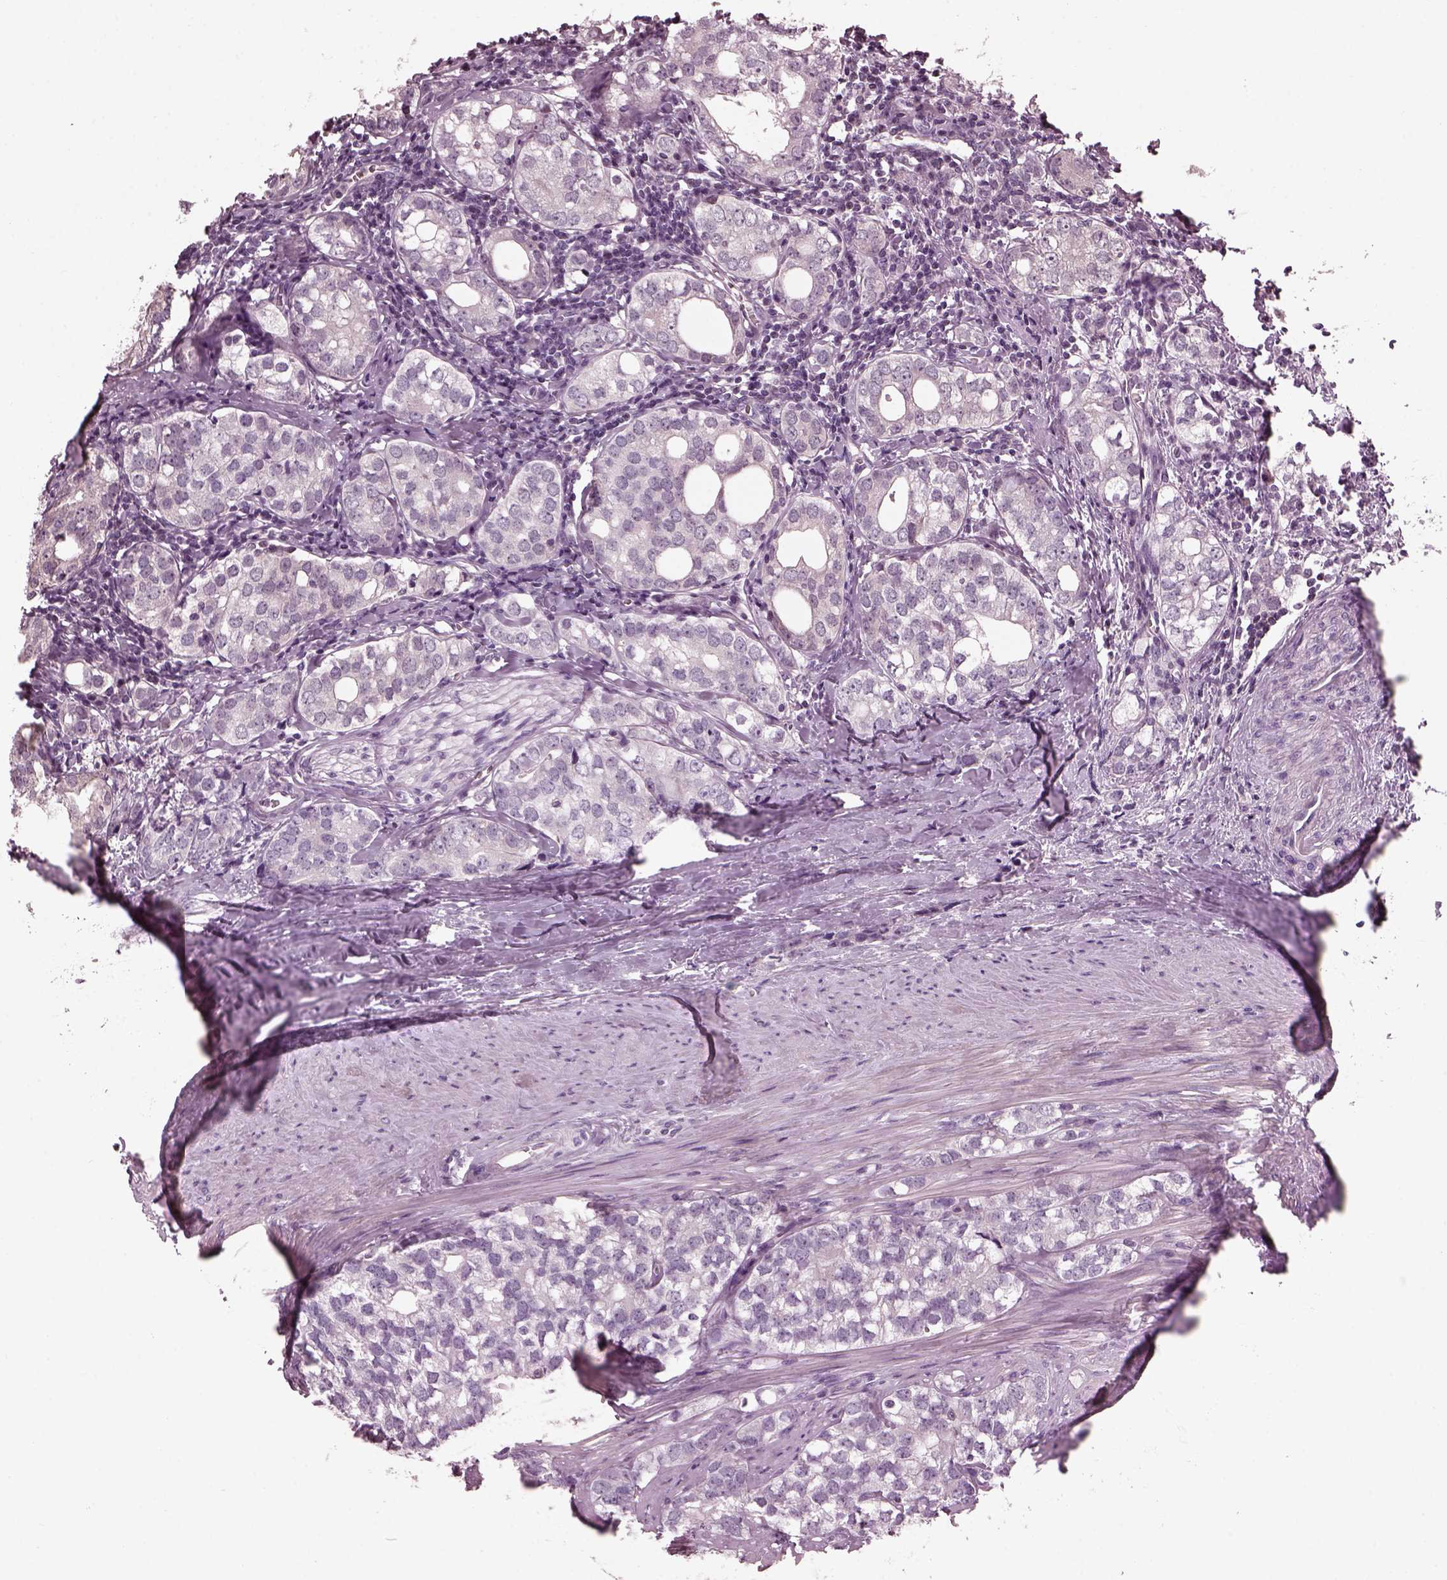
{"staining": {"intensity": "negative", "quantity": "none", "location": "none"}, "tissue": "prostate cancer", "cell_type": "Tumor cells", "image_type": "cancer", "snomed": [{"axis": "morphology", "description": "Adenocarcinoma, NOS"}, {"axis": "topography", "description": "Prostate and seminal vesicle, NOS"}], "caption": "IHC of prostate adenocarcinoma shows no staining in tumor cells.", "gene": "BFSP1", "patient": {"sex": "male", "age": 63}}